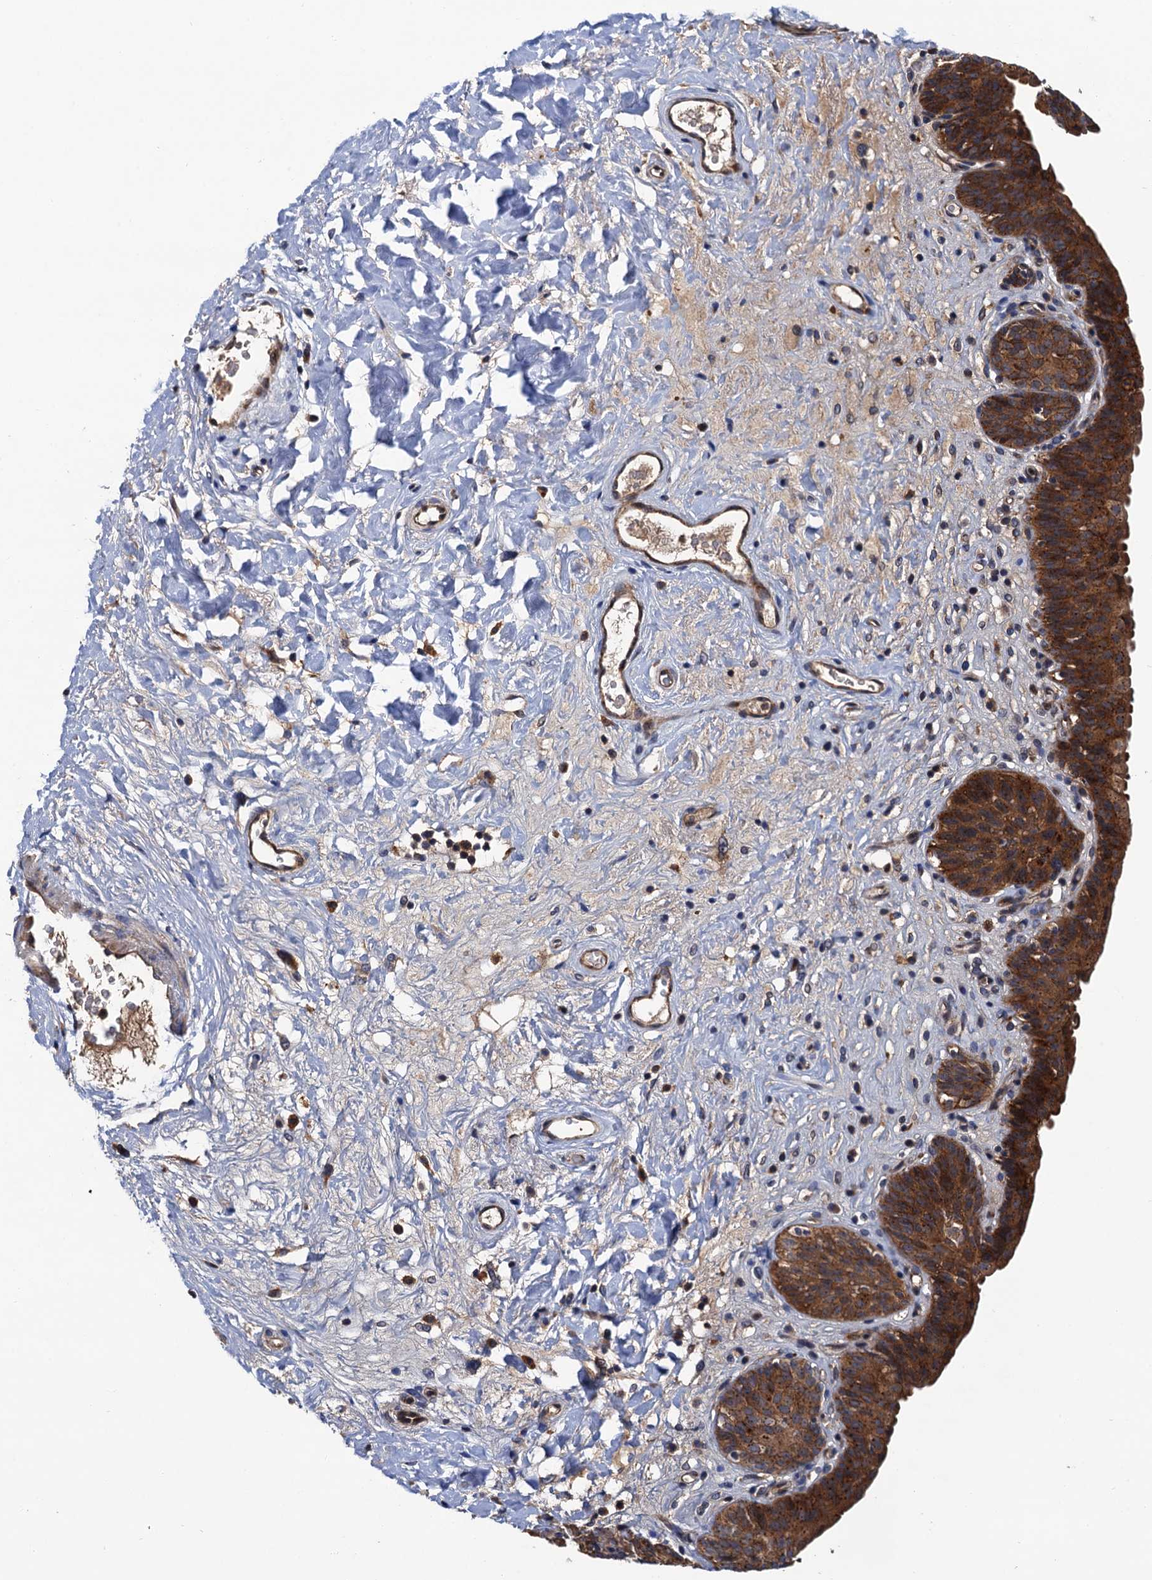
{"staining": {"intensity": "strong", "quantity": ">75%", "location": "cytoplasmic/membranous"}, "tissue": "urinary bladder", "cell_type": "Urothelial cells", "image_type": "normal", "snomed": [{"axis": "morphology", "description": "Normal tissue, NOS"}, {"axis": "topography", "description": "Urinary bladder"}], "caption": "Urinary bladder stained with DAB IHC exhibits high levels of strong cytoplasmic/membranous positivity in approximately >75% of urothelial cells.", "gene": "VPS35", "patient": {"sex": "male", "age": 83}}